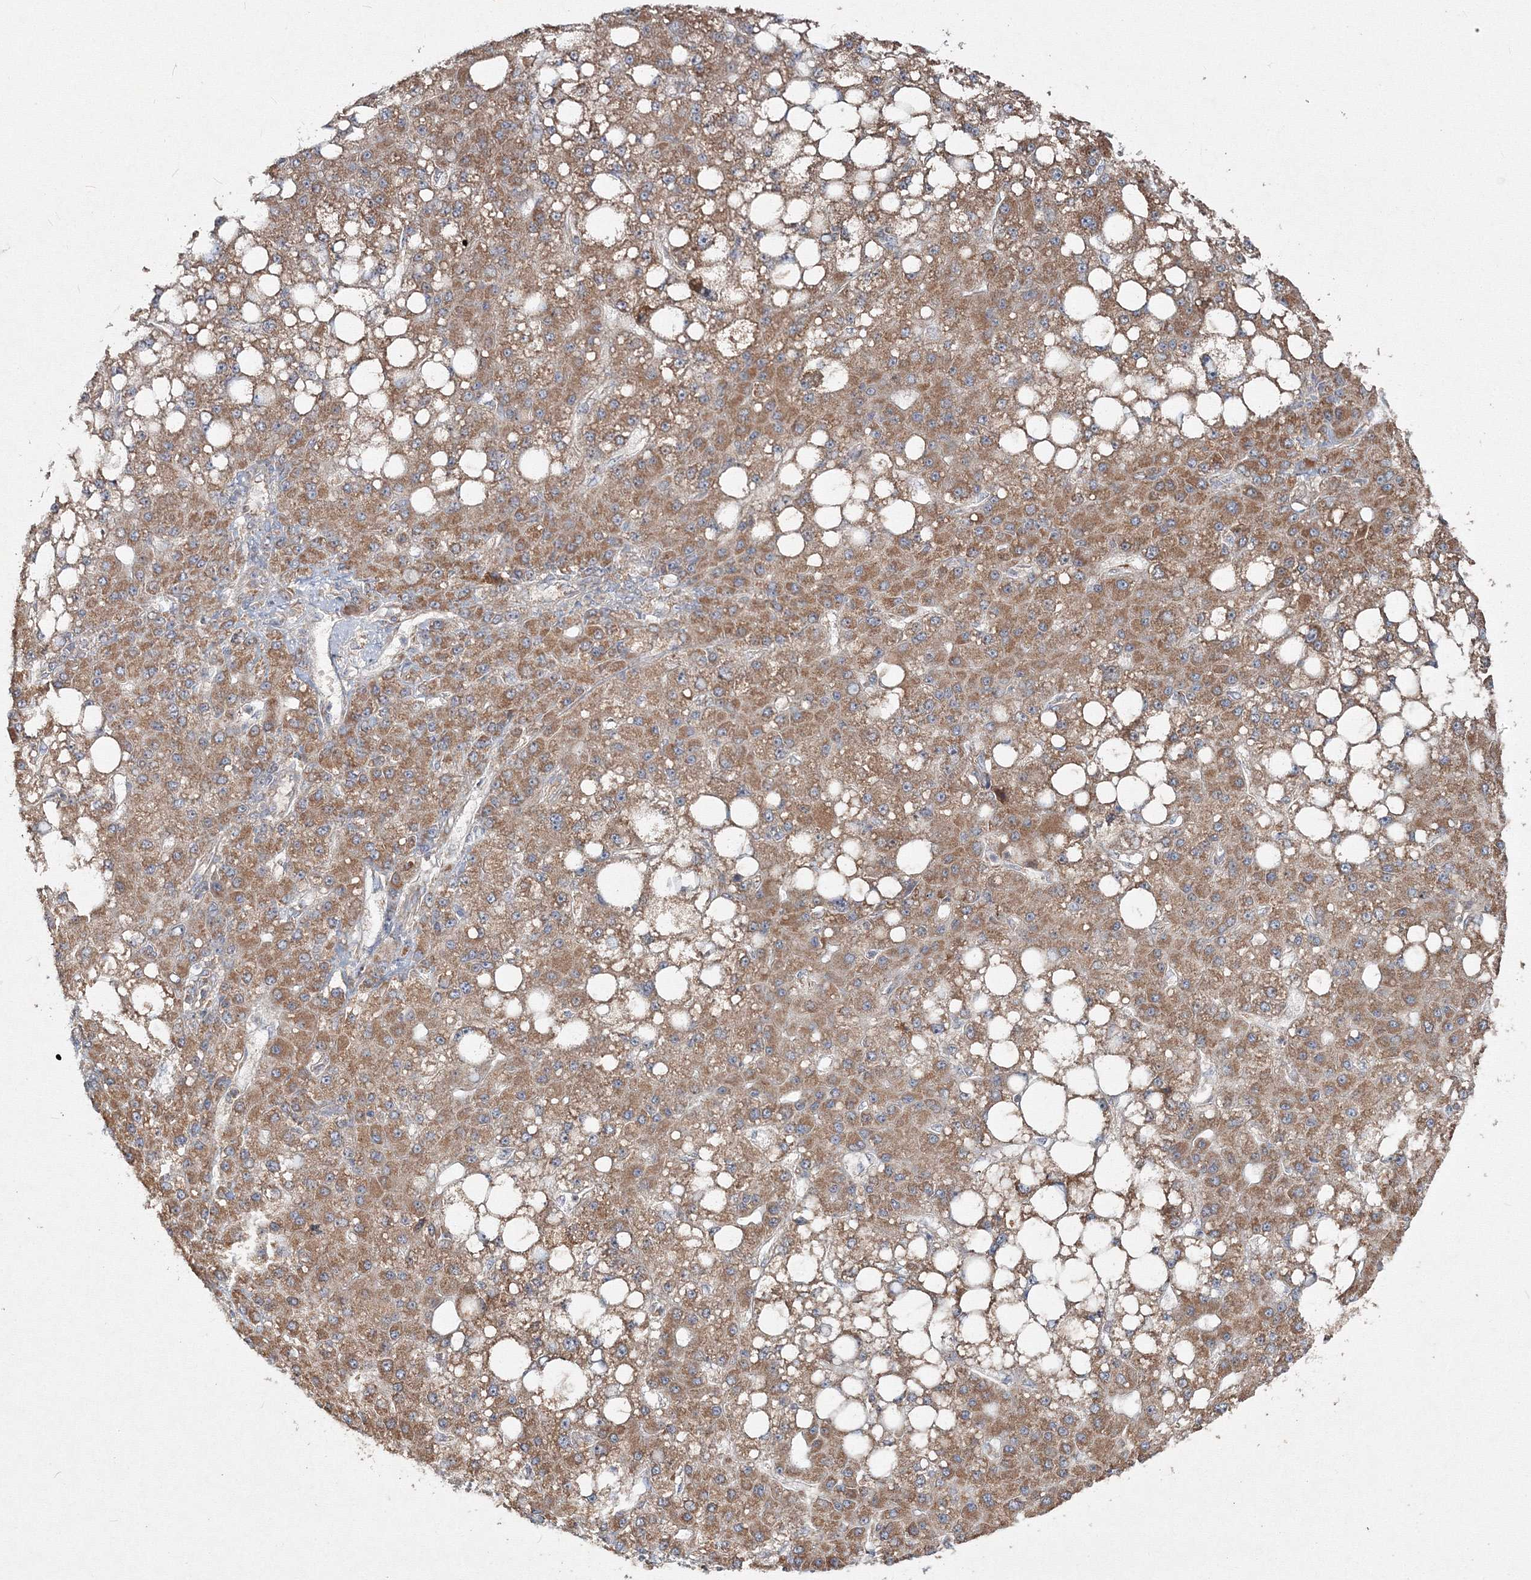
{"staining": {"intensity": "moderate", "quantity": ">75%", "location": "cytoplasmic/membranous"}, "tissue": "liver cancer", "cell_type": "Tumor cells", "image_type": "cancer", "snomed": [{"axis": "morphology", "description": "Carcinoma, Hepatocellular, NOS"}, {"axis": "topography", "description": "Liver"}], "caption": "Tumor cells exhibit moderate cytoplasmic/membranous expression in about >75% of cells in liver cancer (hepatocellular carcinoma). The staining is performed using DAB (3,3'-diaminobenzidine) brown chromogen to label protein expression. The nuclei are counter-stained blue using hematoxylin.", "gene": "PEX13", "patient": {"sex": "male", "age": 67}}